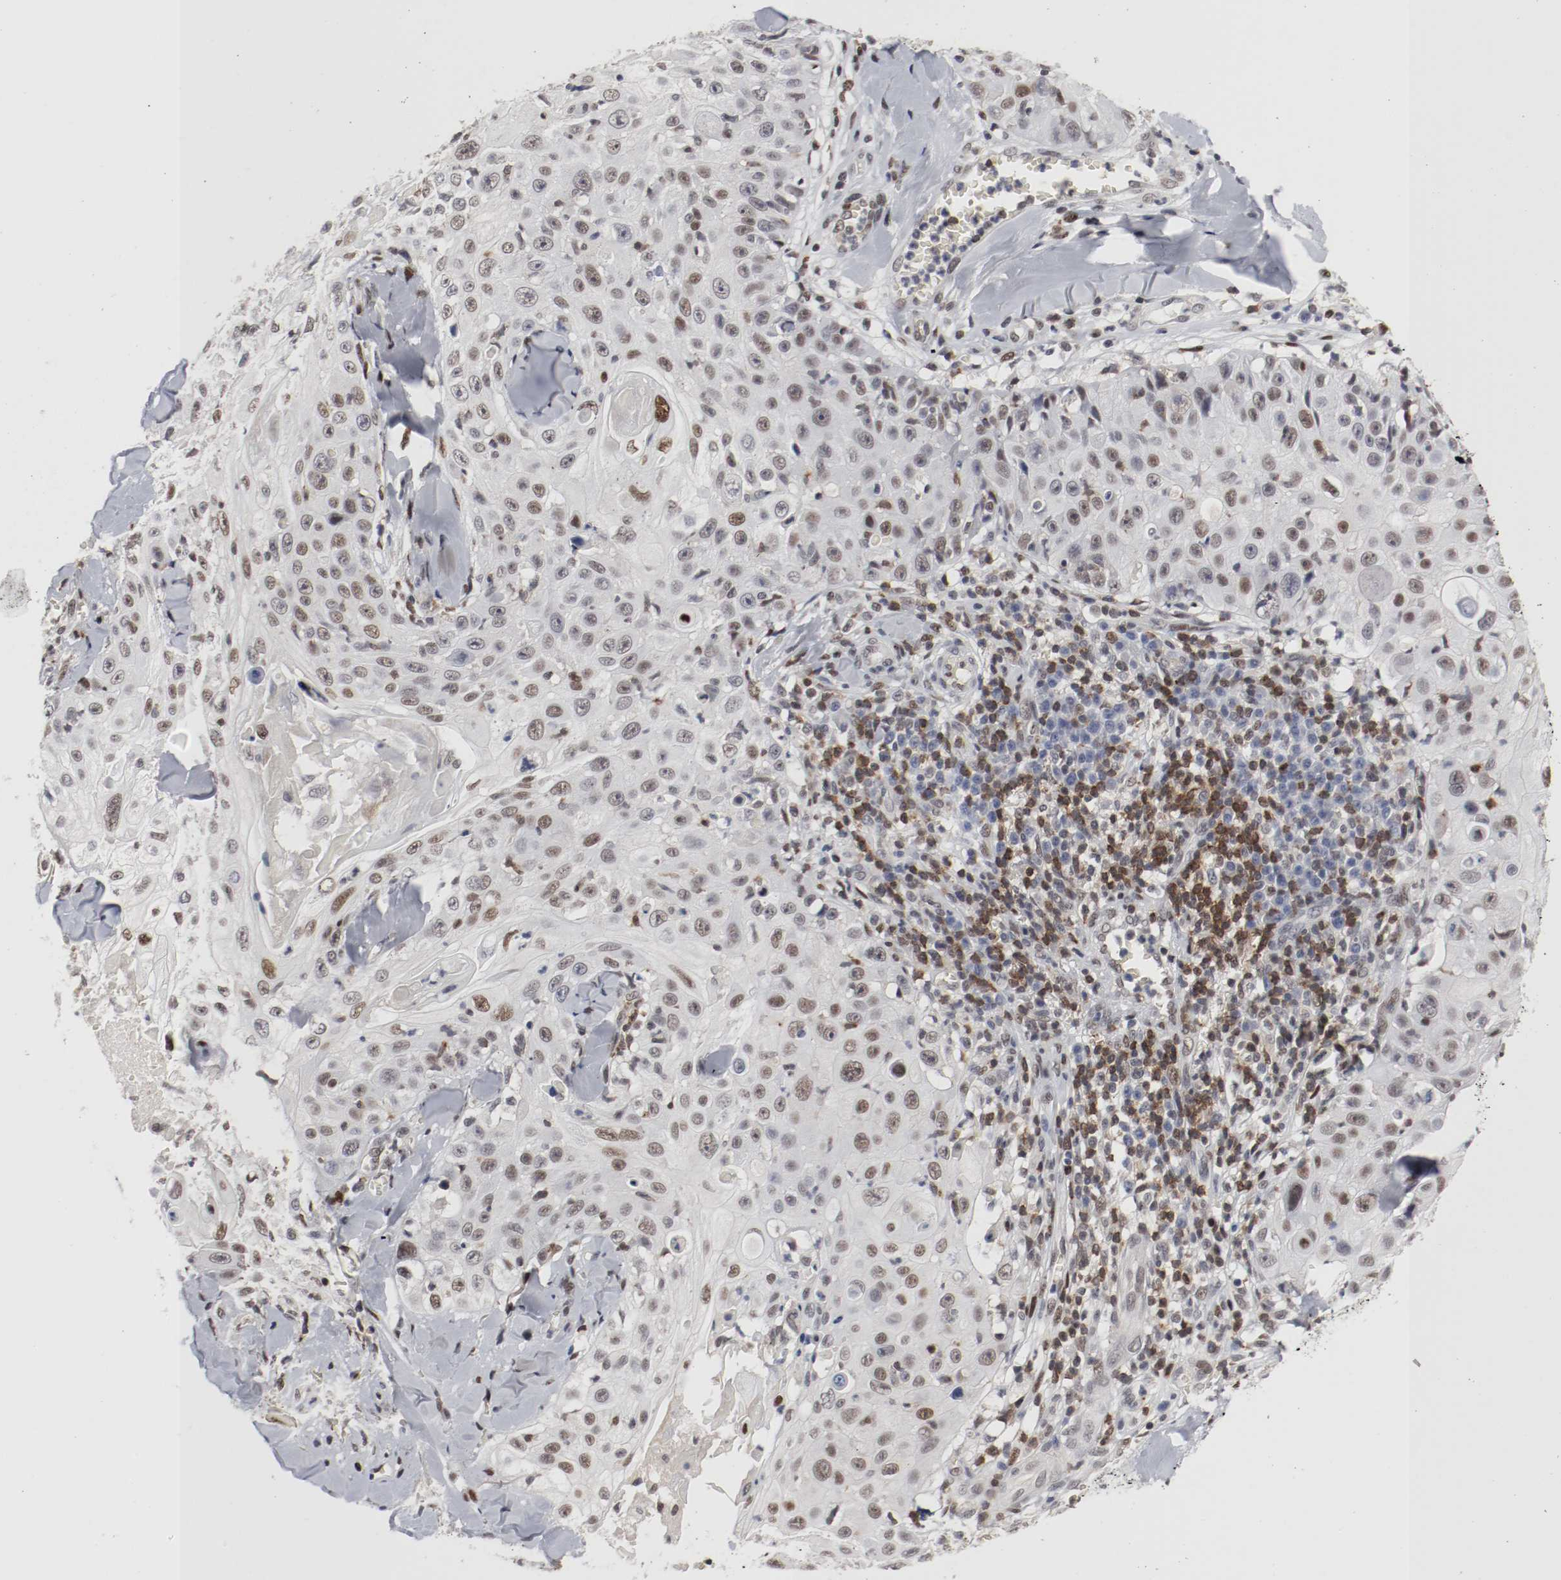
{"staining": {"intensity": "moderate", "quantity": ">75%", "location": "nuclear"}, "tissue": "skin cancer", "cell_type": "Tumor cells", "image_type": "cancer", "snomed": [{"axis": "morphology", "description": "Squamous cell carcinoma, NOS"}, {"axis": "topography", "description": "Skin"}], "caption": "DAB immunohistochemical staining of human skin cancer (squamous cell carcinoma) displays moderate nuclear protein expression in about >75% of tumor cells.", "gene": "JUND", "patient": {"sex": "male", "age": 86}}